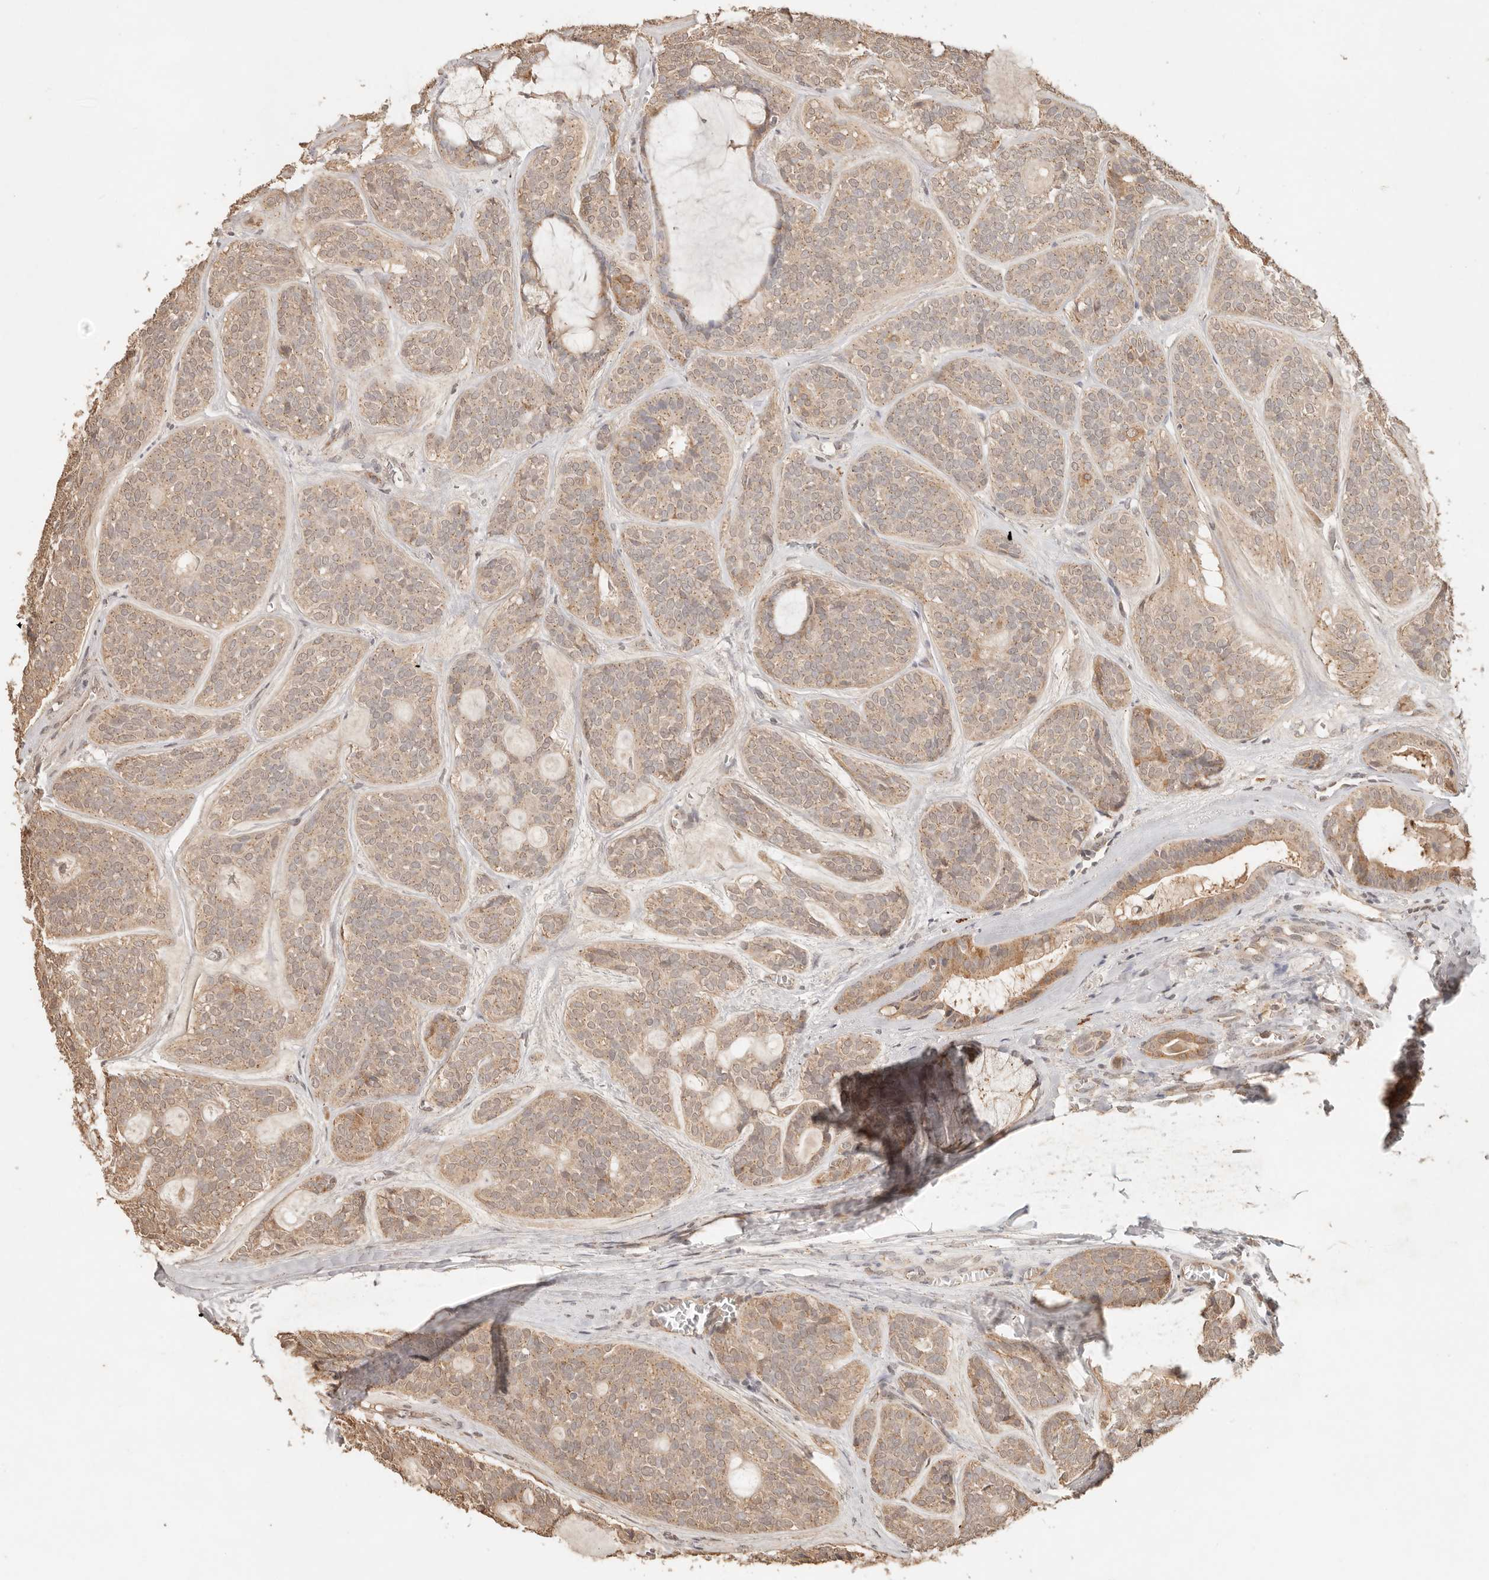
{"staining": {"intensity": "weak", "quantity": ">75%", "location": "cytoplasmic/membranous"}, "tissue": "head and neck cancer", "cell_type": "Tumor cells", "image_type": "cancer", "snomed": [{"axis": "morphology", "description": "Adenocarcinoma, NOS"}, {"axis": "topography", "description": "Head-Neck"}], "caption": "Immunohistochemistry image of human head and neck adenocarcinoma stained for a protein (brown), which reveals low levels of weak cytoplasmic/membranous positivity in about >75% of tumor cells.", "gene": "LMO4", "patient": {"sex": "male", "age": 66}}